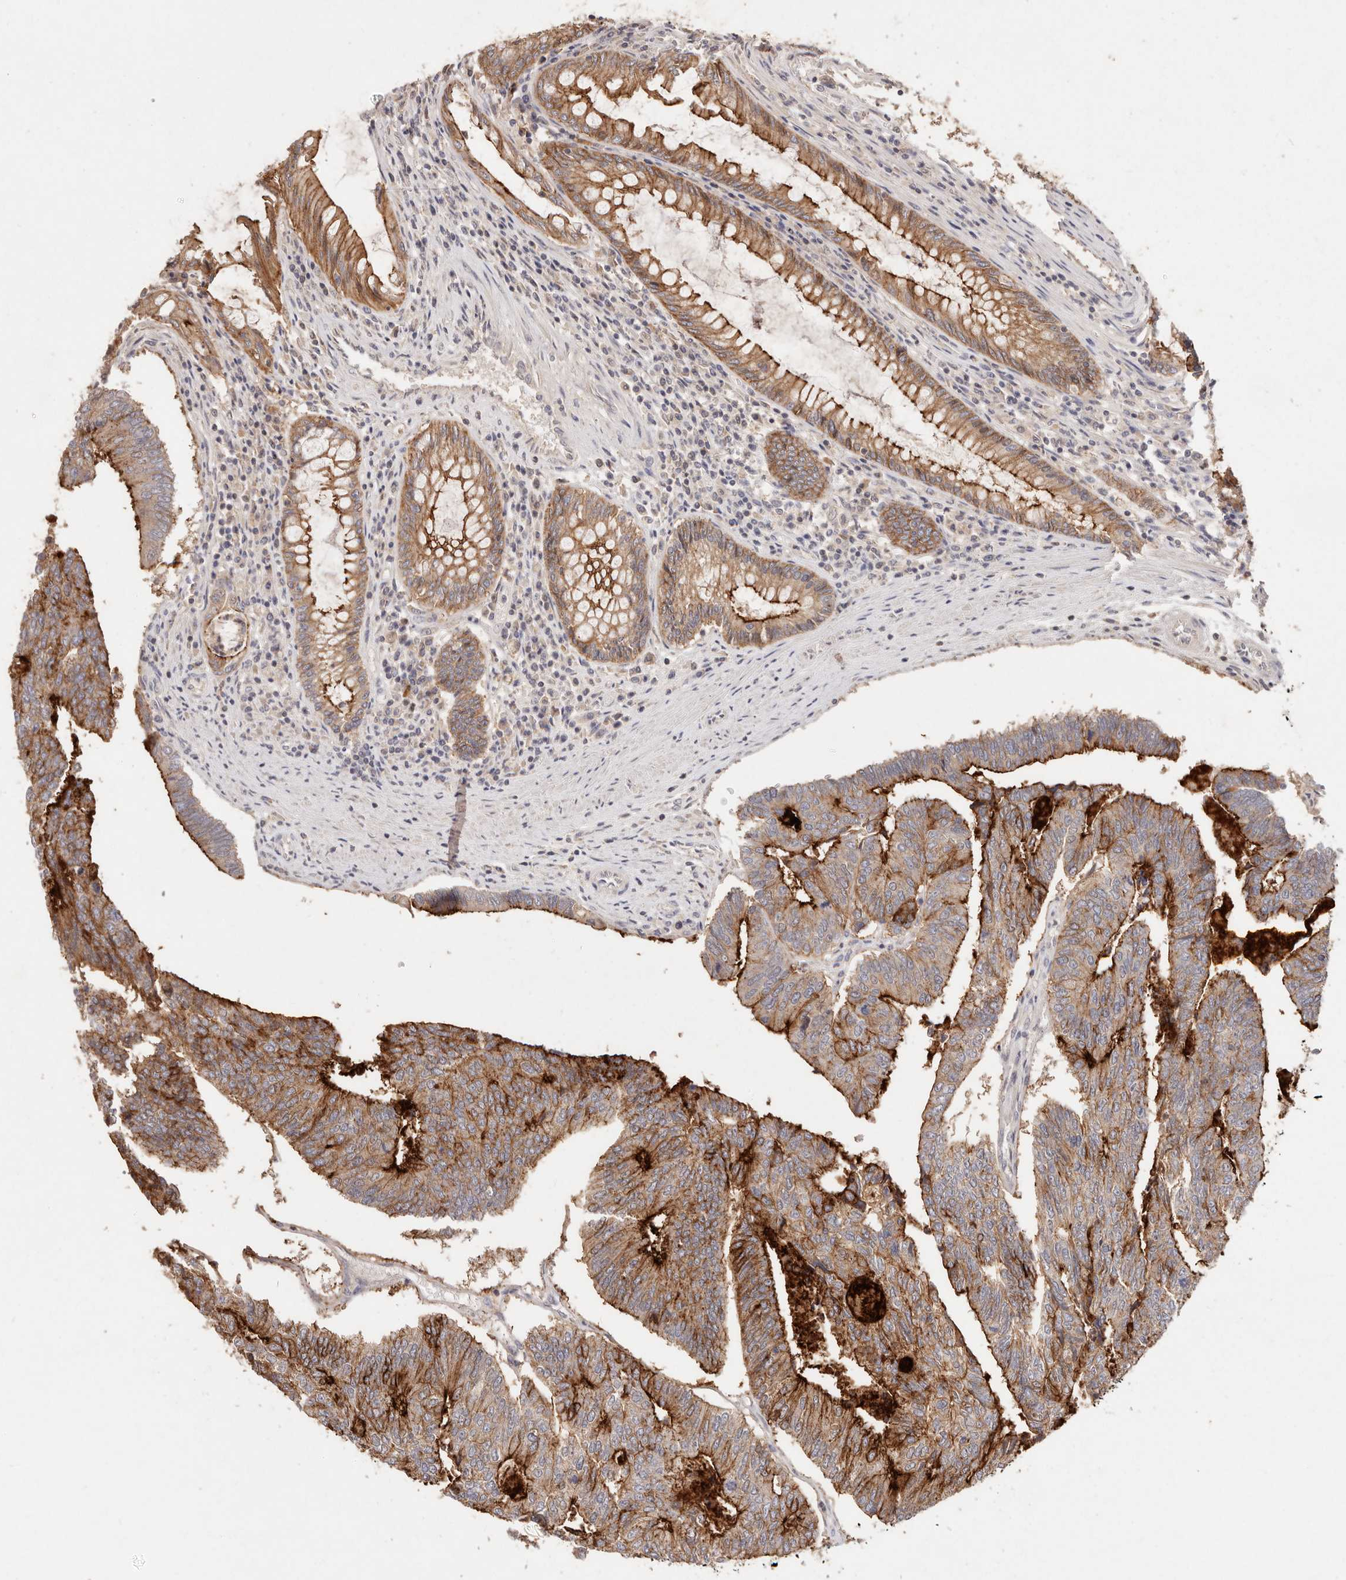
{"staining": {"intensity": "strong", "quantity": ">75%", "location": "cytoplasmic/membranous"}, "tissue": "colorectal cancer", "cell_type": "Tumor cells", "image_type": "cancer", "snomed": [{"axis": "morphology", "description": "Adenocarcinoma, NOS"}, {"axis": "topography", "description": "Colon"}], "caption": "The micrograph exhibits immunohistochemical staining of colorectal adenocarcinoma. There is strong cytoplasmic/membranous positivity is appreciated in approximately >75% of tumor cells.", "gene": "CXADR", "patient": {"sex": "female", "age": 67}}